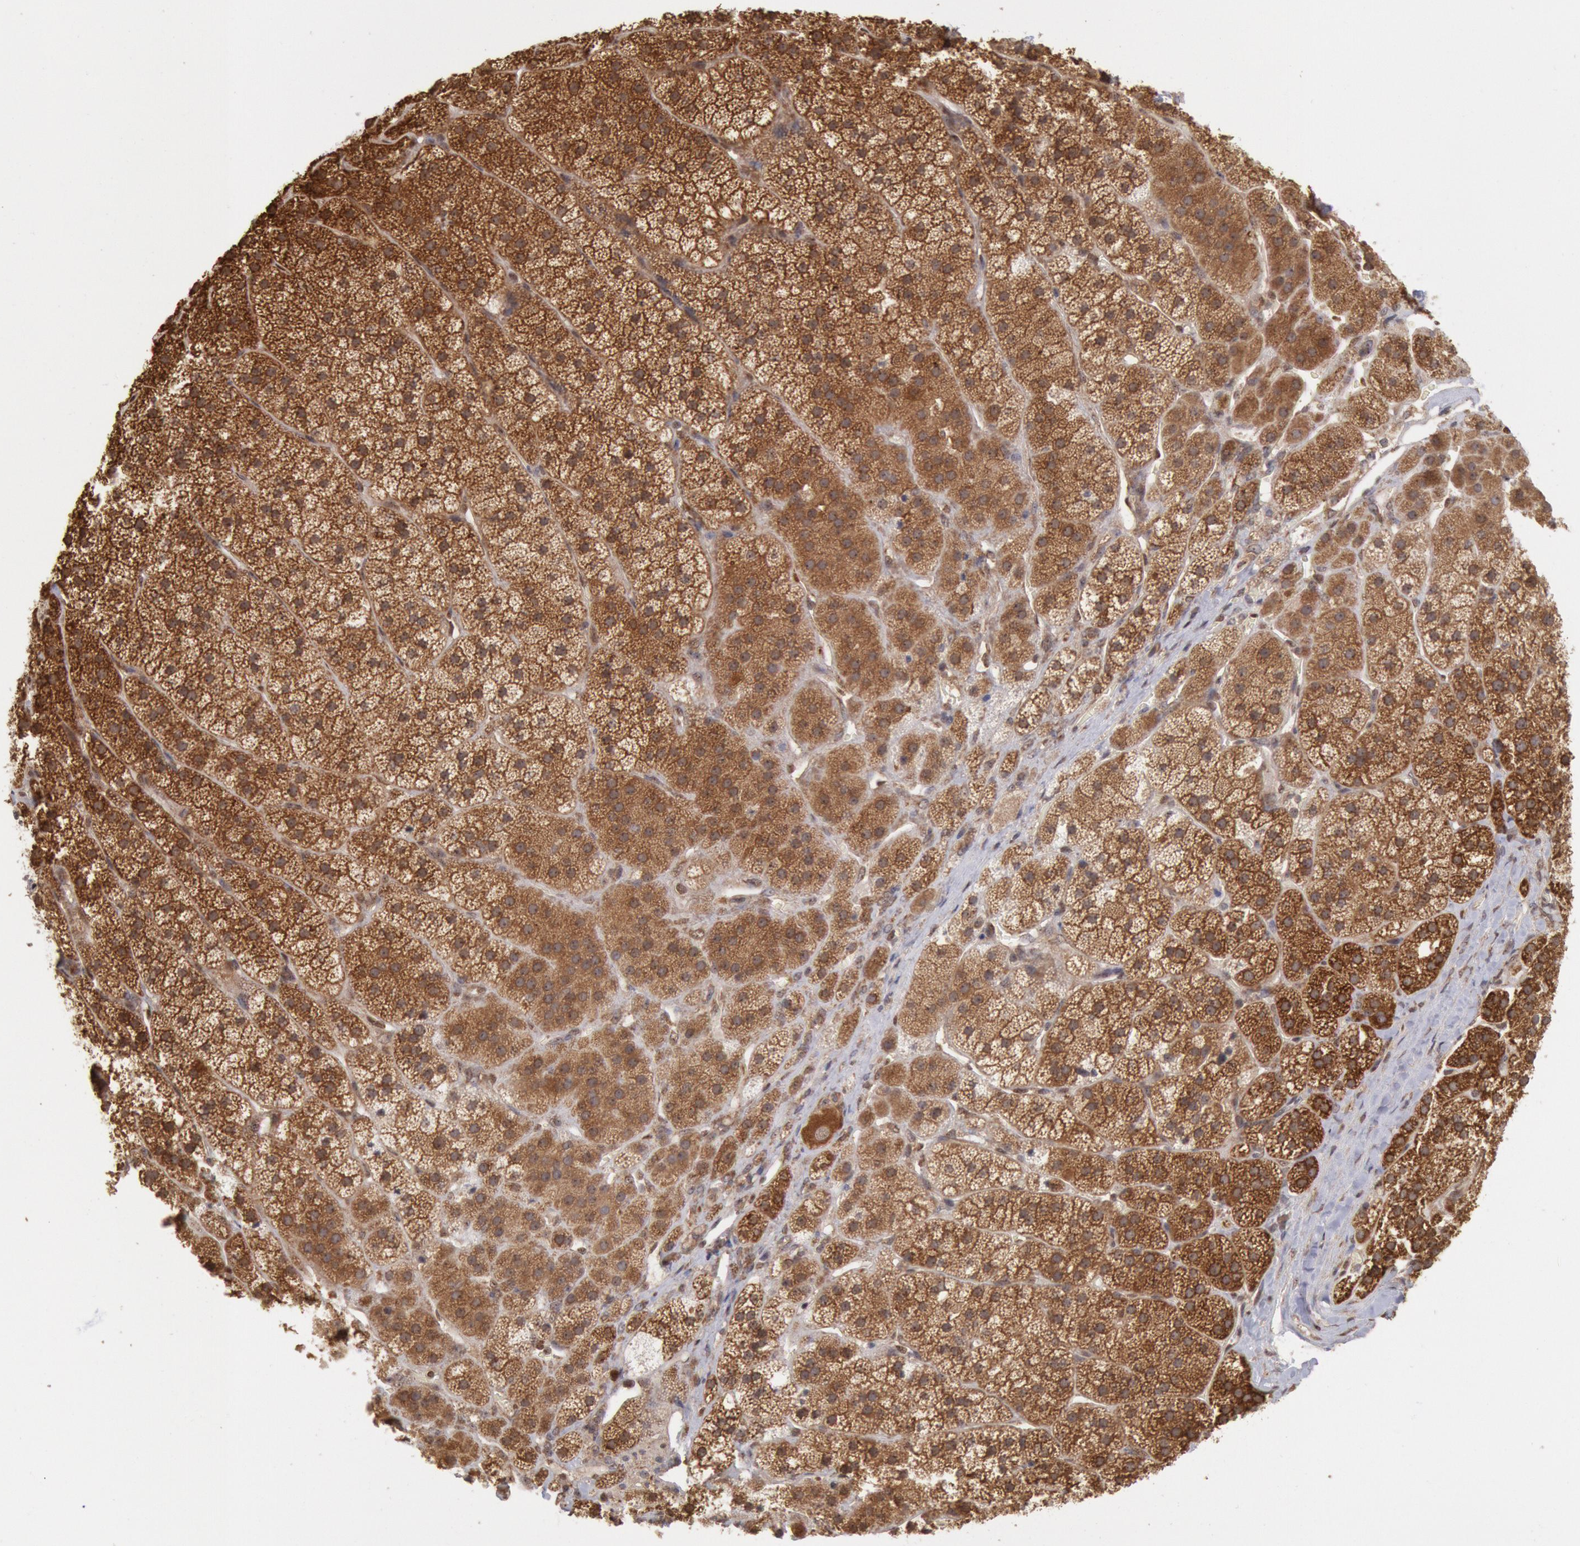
{"staining": {"intensity": "strong", "quantity": ">75%", "location": "cytoplasmic/membranous"}, "tissue": "adrenal gland", "cell_type": "Glandular cells", "image_type": "normal", "snomed": [{"axis": "morphology", "description": "Normal tissue, NOS"}, {"axis": "topography", "description": "Adrenal gland"}], "caption": "Adrenal gland stained with a brown dye demonstrates strong cytoplasmic/membranous positive staining in approximately >75% of glandular cells.", "gene": "STX17", "patient": {"sex": "female", "age": 44}}